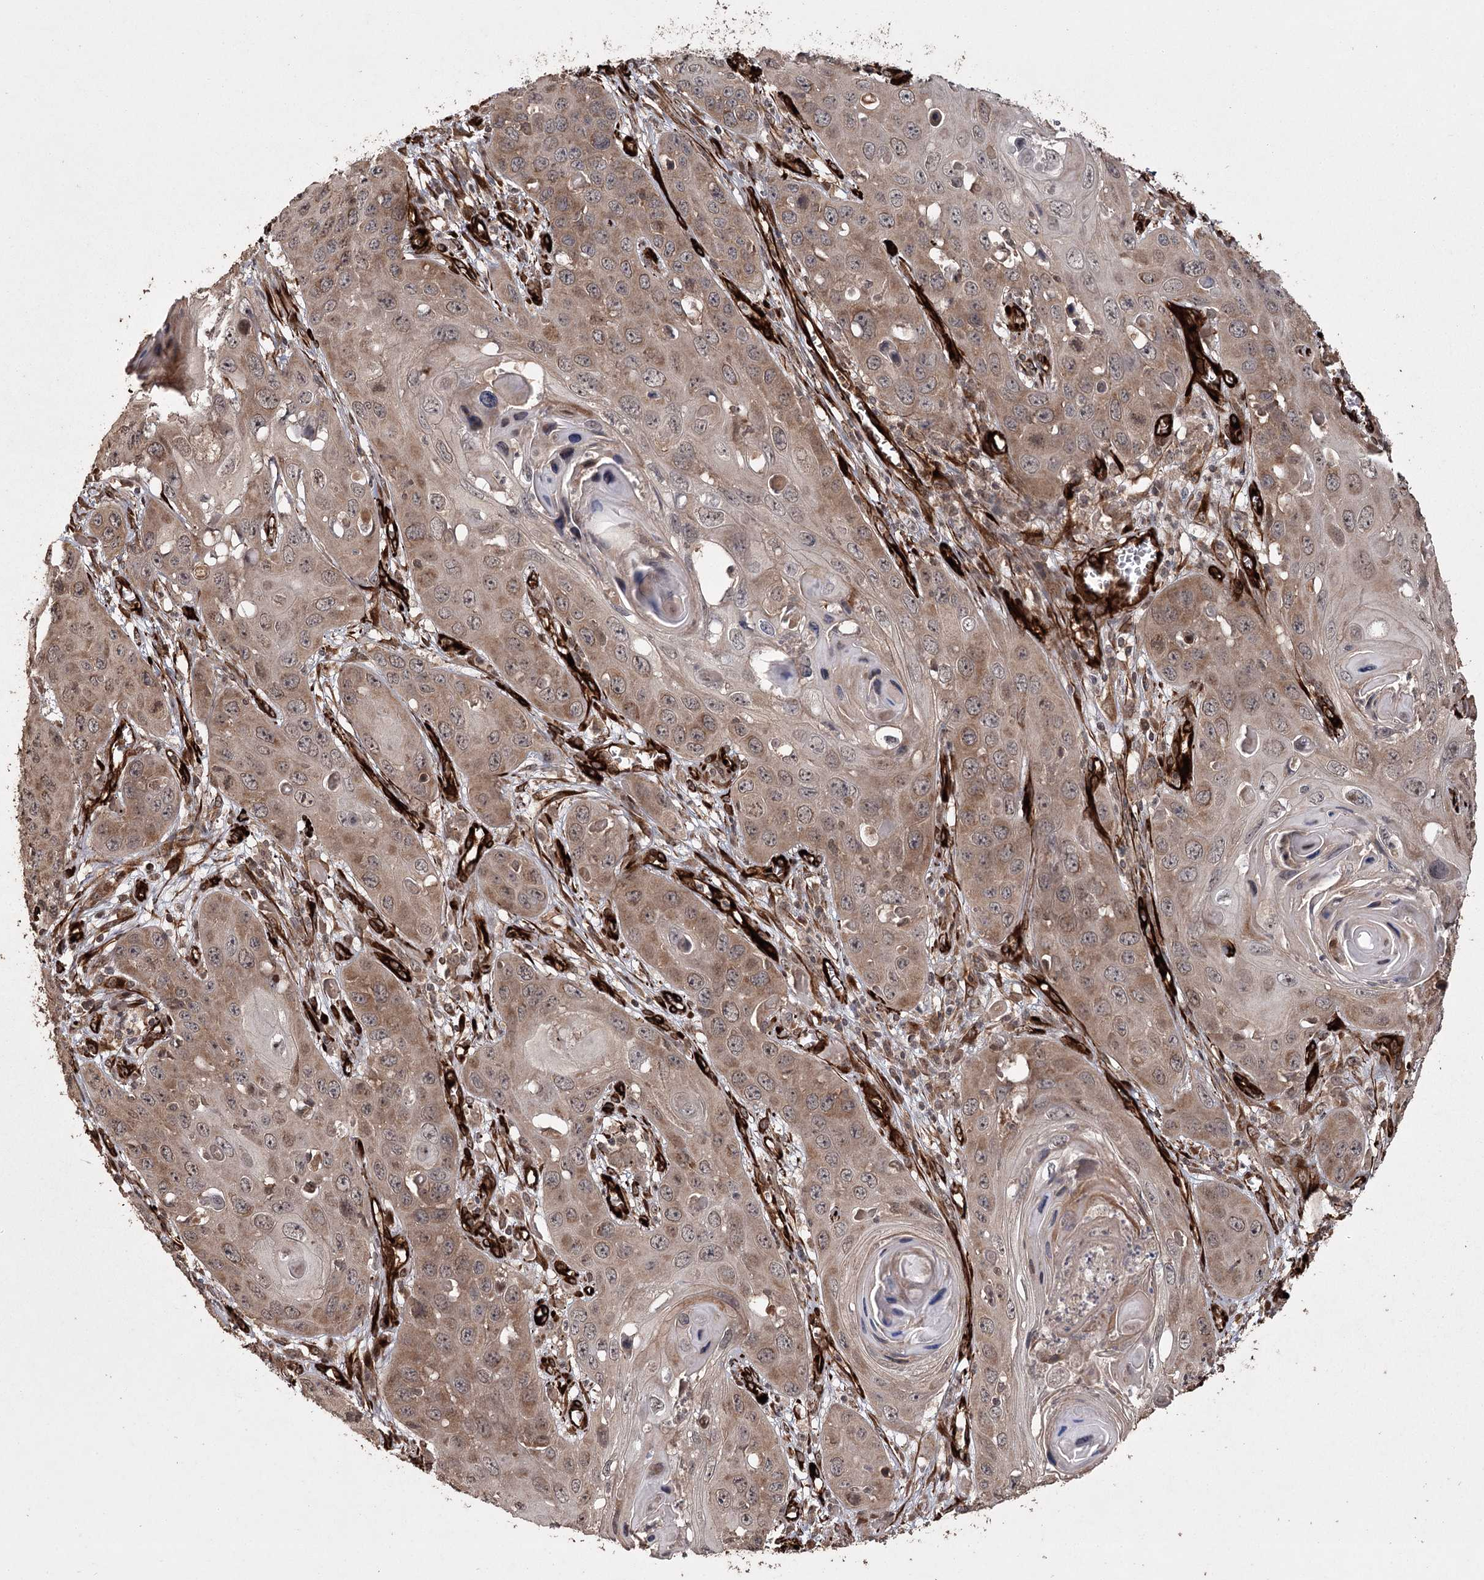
{"staining": {"intensity": "moderate", "quantity": ">75%", "location": "cytoplasmic/membranous"}, "tissue": "skin cancer", "cell_type": "Tumor cells", "image_type": "cancer", "snomed": [{"axis": "morphology", "description": "Squamous cell carcinoma, NOS"}, {"axis": "topography", "description": "Skin"}], "caption": "Immunohistochemical staining of human squamous cell carcinoma (skin) displays moderate cytoplasmic/membranous protein staining in about >75% of tumor cells.", "gene": "RPAP3", "patient": {"sex": "male", "age": 55}}